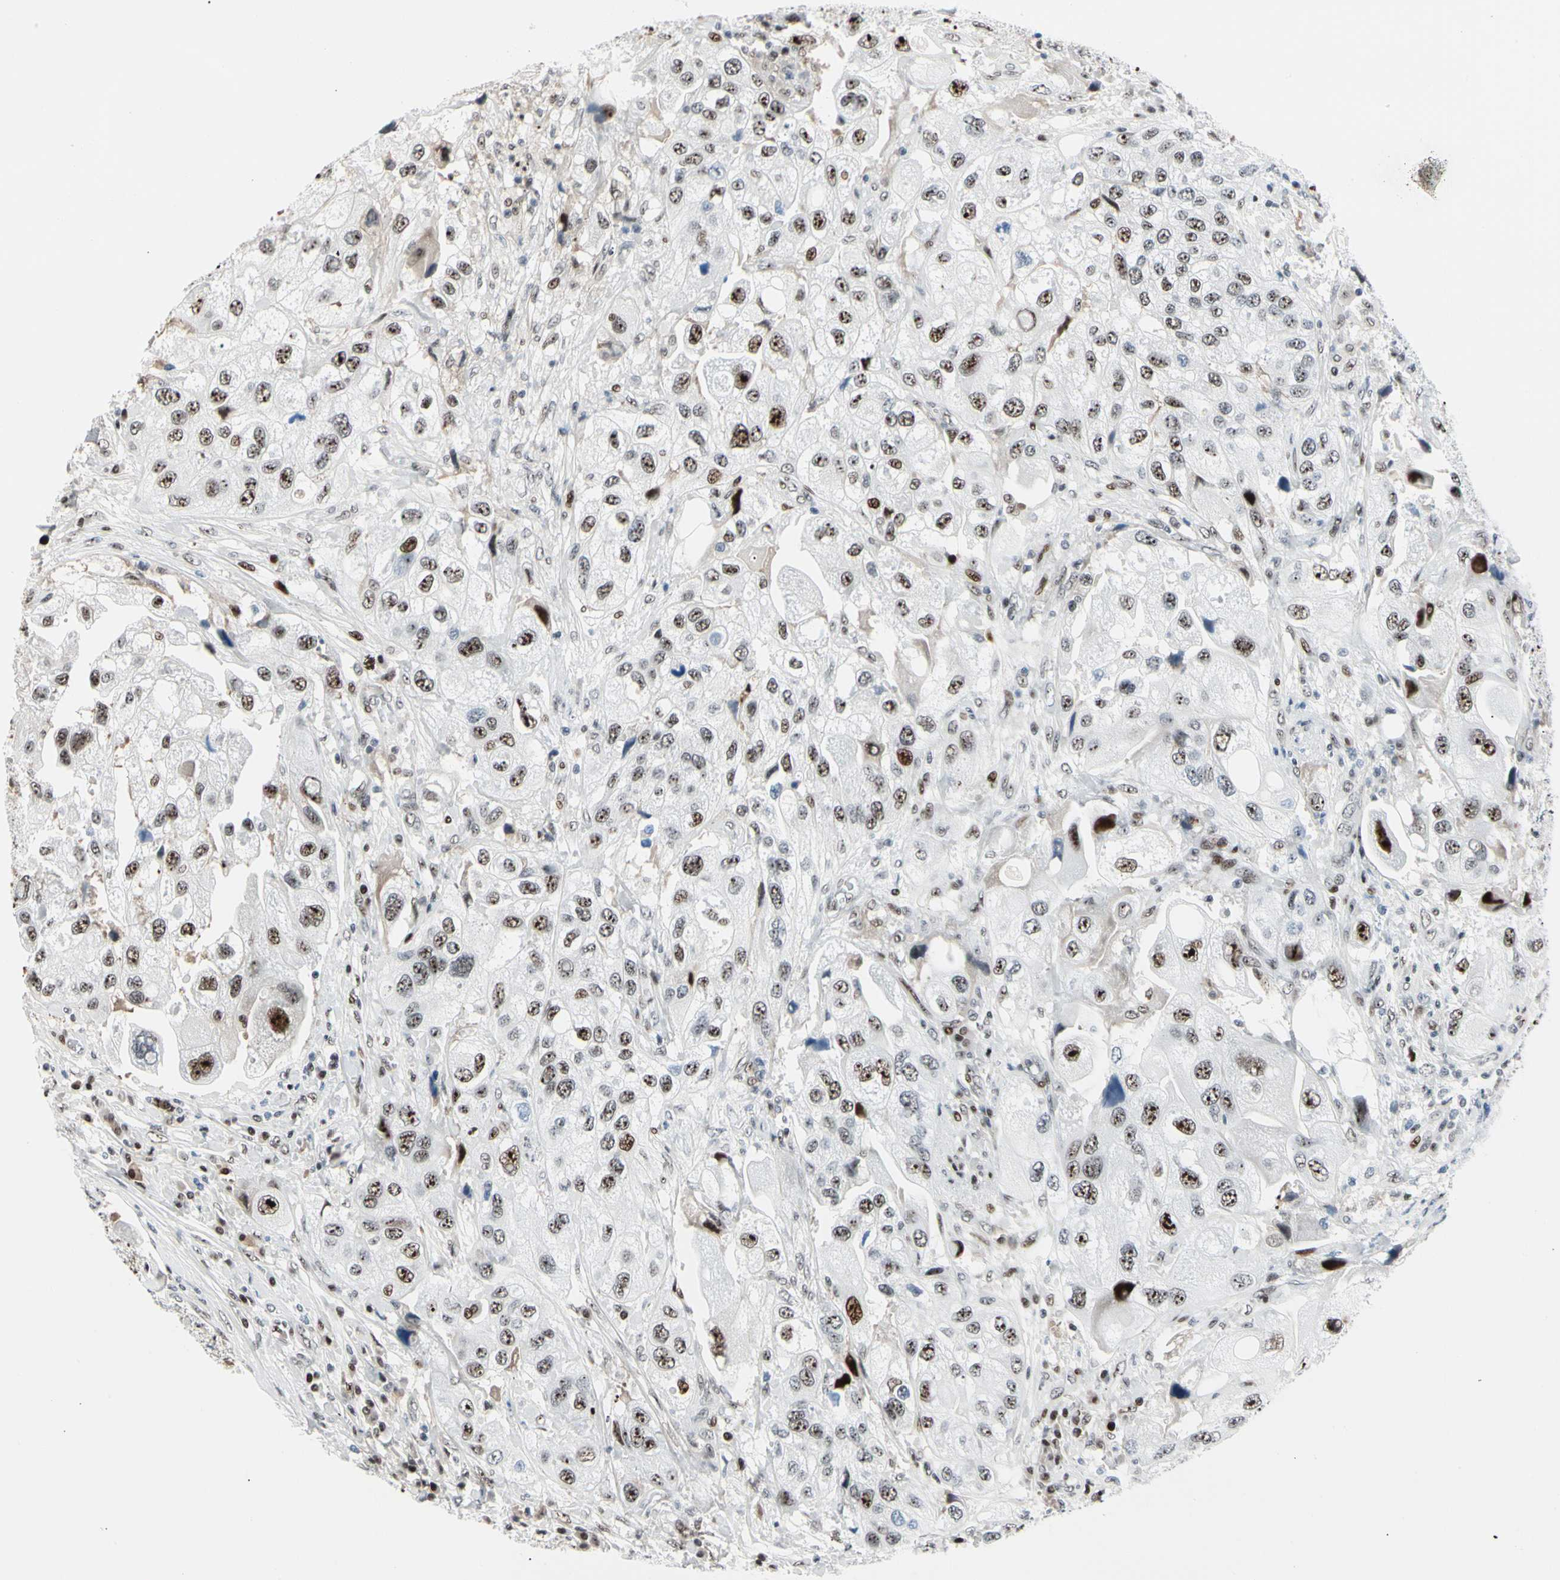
{"staining": {"intensity": "moderate", "quantity": "25%-75%", "location": "nuclear"}, "tissue": "urothelial cancer", "cell_type": "Tumor cells", "image_type": "cancer", "snomed": [{"axis": "morphology", "description": "Urothelial carcinoma, High grade"}, {"axis": "topography", "description": "Urinary bladder"}], "caption": "This histopathology image exhibits high-grade urothelial carcinoma stained with IHC to label a protein in brown. The nuclear of tumor cells show moderate positivity for the protein. Nuclei are counter-stained blue.", "gene": "FOXO3", "patient": {"sex": "female", "age": 64}}